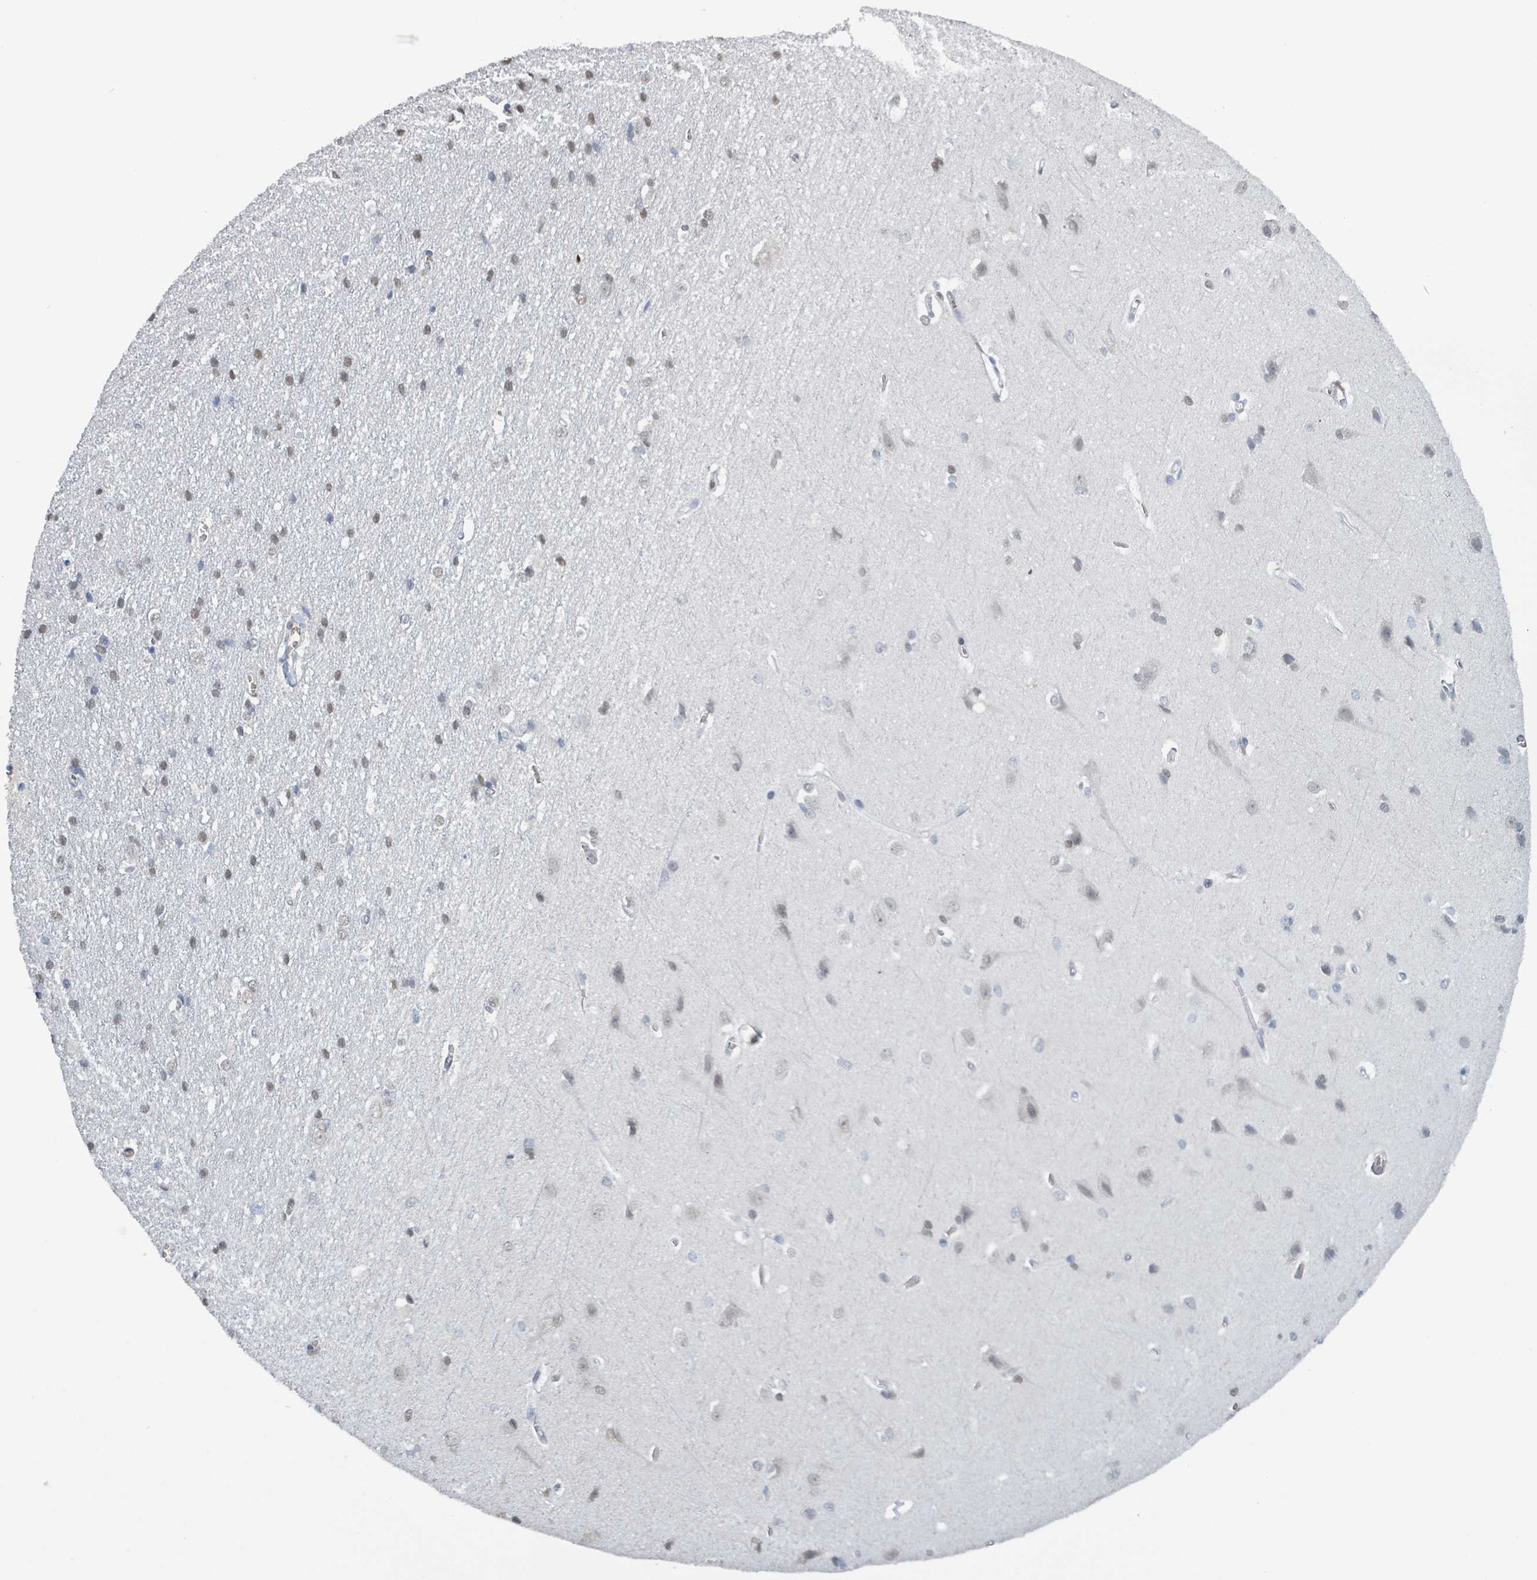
{"staining": {"intensity": "weak", "quantity": "25%-75%", "location": "cytoplasmic/membranous"}, "tissue": "cerebral cortex", "cell_type": "Endothelial cells", "image_type": "normal", "snomed": [{"axis": "morphology", "description": "Normal tissue, NOS"}, {"axis": "topography", "description": "Cerebral cortex"}], "caption": "Weak cytoplasmic/membranous positivity is identified in approximately 25%-75% of endothelial cells in benign cerebral cortex. The staining was performed using DAB (3,3'-diaminobenzidine) to visualize the protein expression in brown, while the nuclei were stained in blue with hematoxylin (Magnification: 20x).", "gene": "SEBOX", "patient": {"sex": "male", "age": 37}}